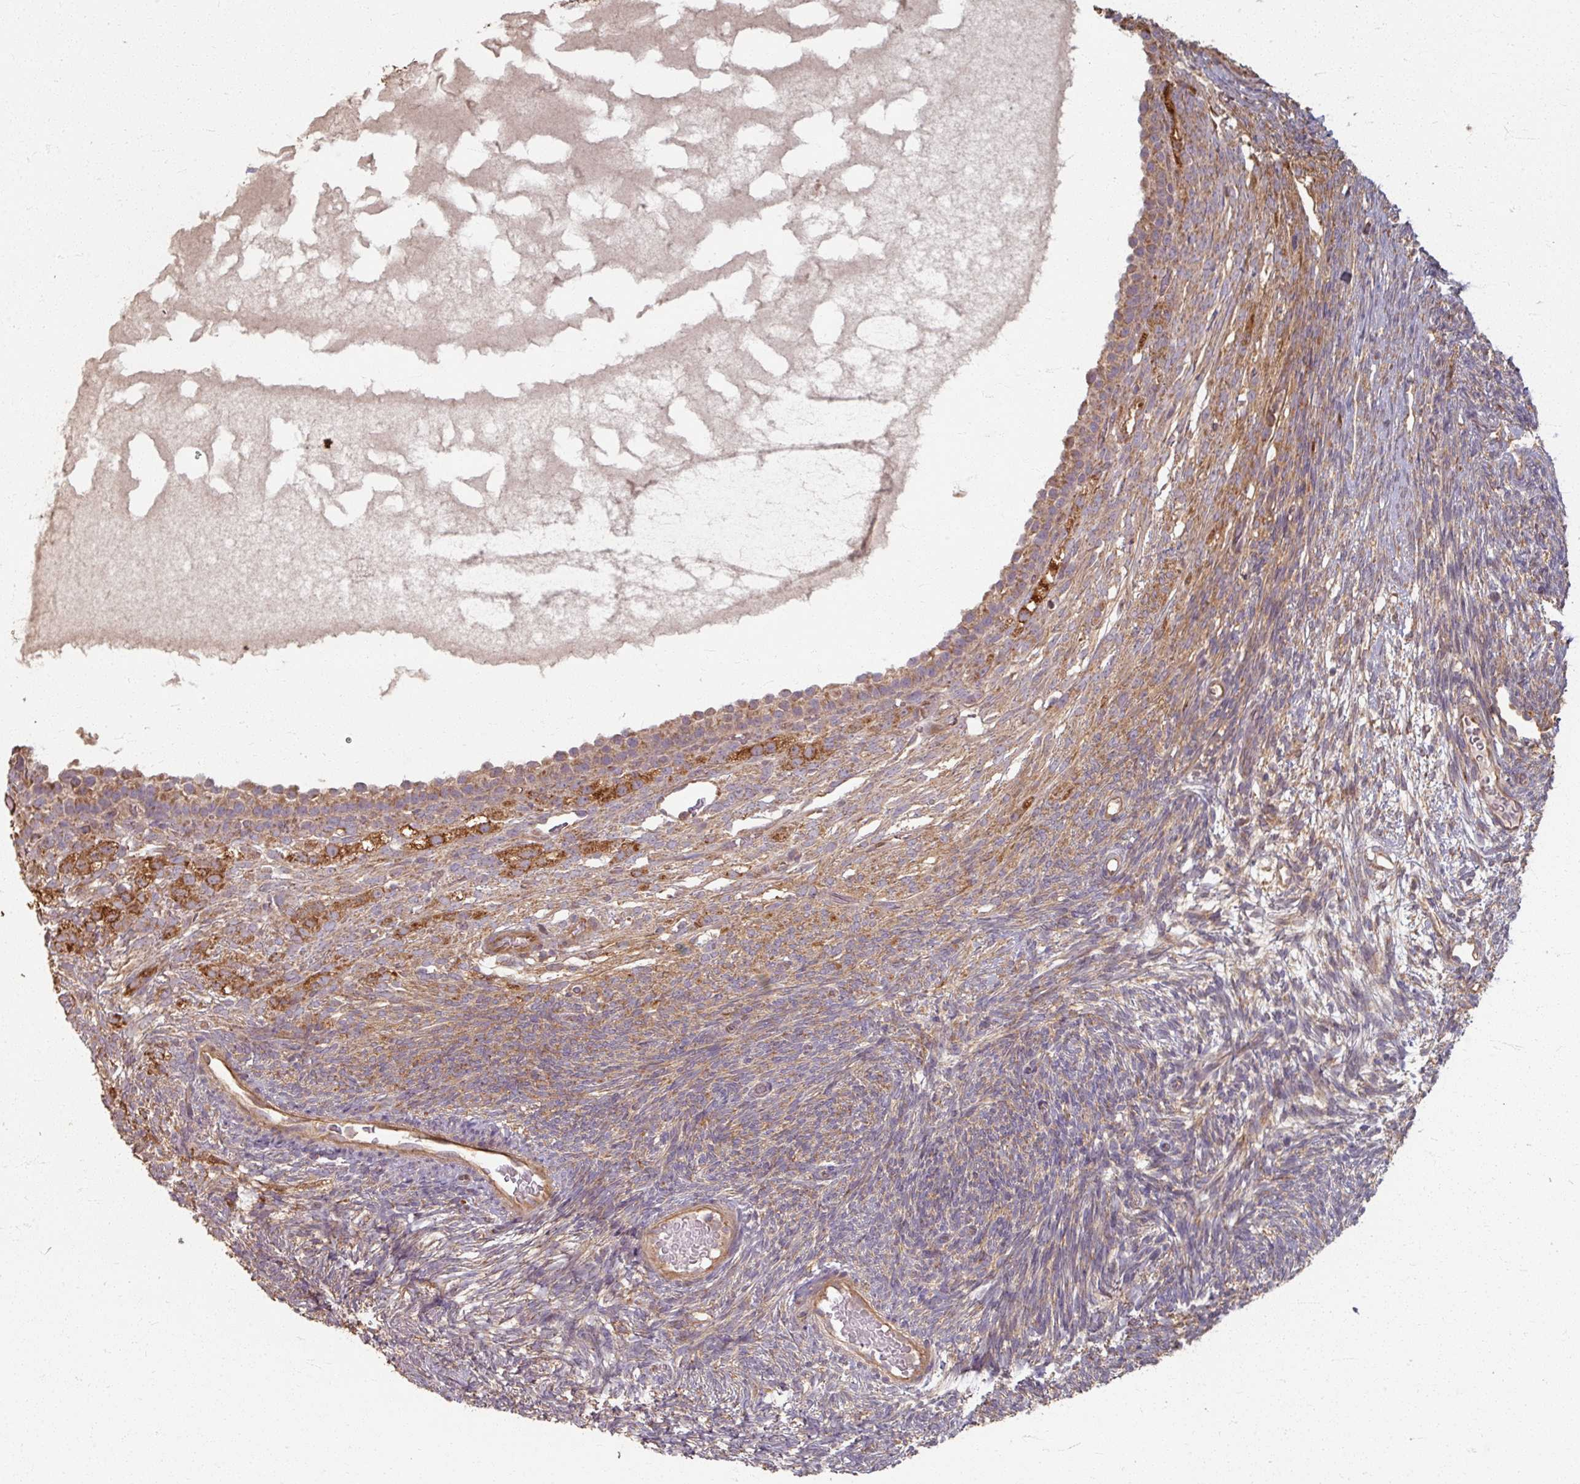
{"staining": {"intensity": "strong", "quantity": ">75%", "location": "cytoplasmic/membranous"}, "tissue": "ovary", "cell_type": "Follicle cells", "image_type": "normal", "snomed": [{"axis": "morphology", "description": "Normal tissue, NOS"}, {"axis": "topography", "description": "Ovary"}], "caption": "A high amount of strong cytoplasmic/membranous expression is appreciated in approximately >75% of follicle cells in unremarkable ovary. The staining was performed using DAB (3,3'-diaminobenzidine), with brown indicating positive protein expression. Nuclei are stained blue with hematoxylin.", "gene": "CCDC68", "patient": {"sex": "female", "age": 39}}